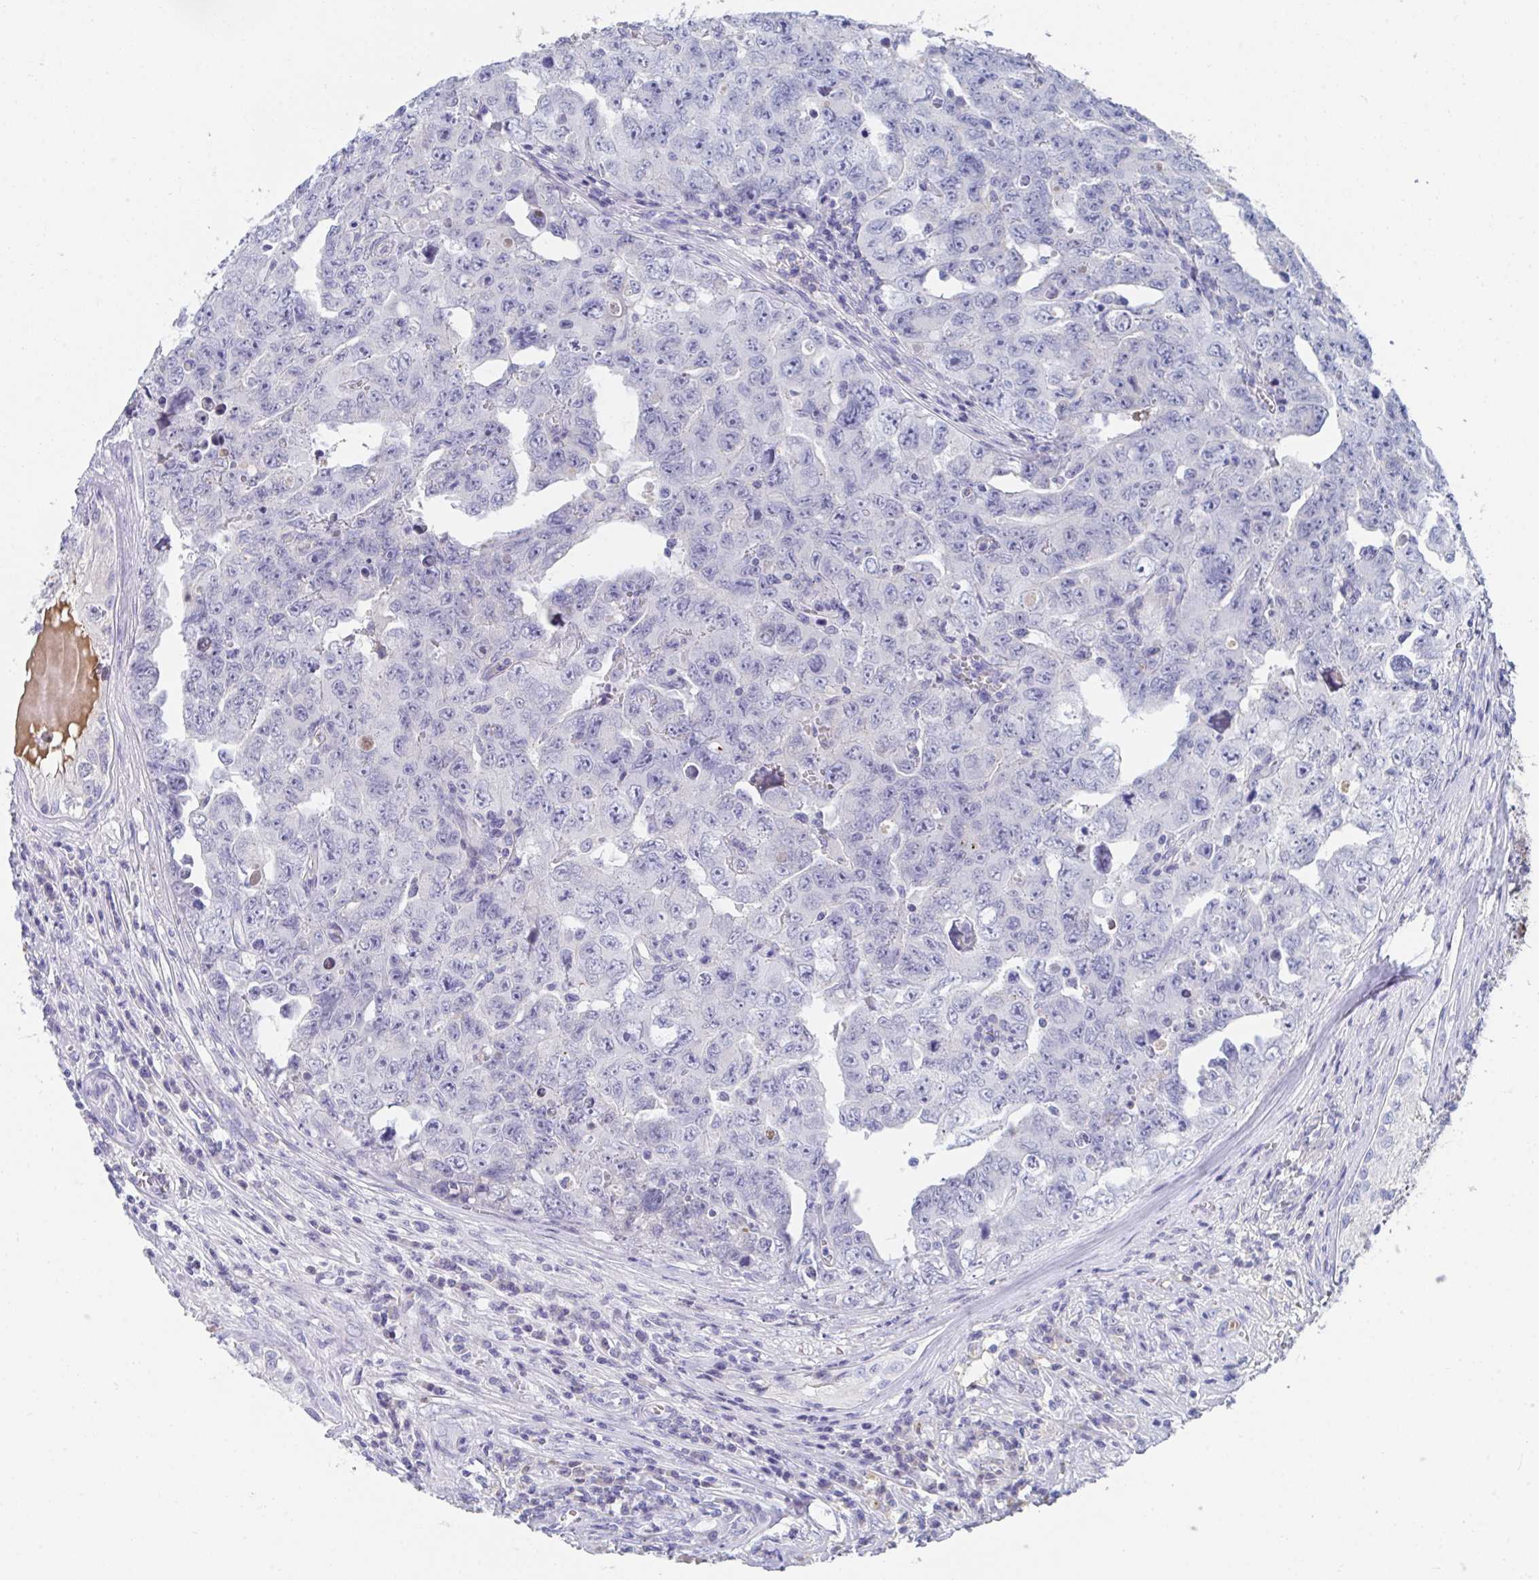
{"staining": {"intensity": "negative", "quantity": "none", "location": "none"}, "tissue": "testis cancer", "cell_type": "Tumor cells", "image_type": "cancer", "snomed": [{"axis": "morphology", "description": "Carcinoma, Embryonal, NOS"}, {"axis": "topography", "description": "Testis"}], "caption": "Immunohistochemistry of human testis cancer exhibits no positivity in tumor cells.", "gene": "TNFAIP6", "patient": {"sex": "male", "age": 24}}